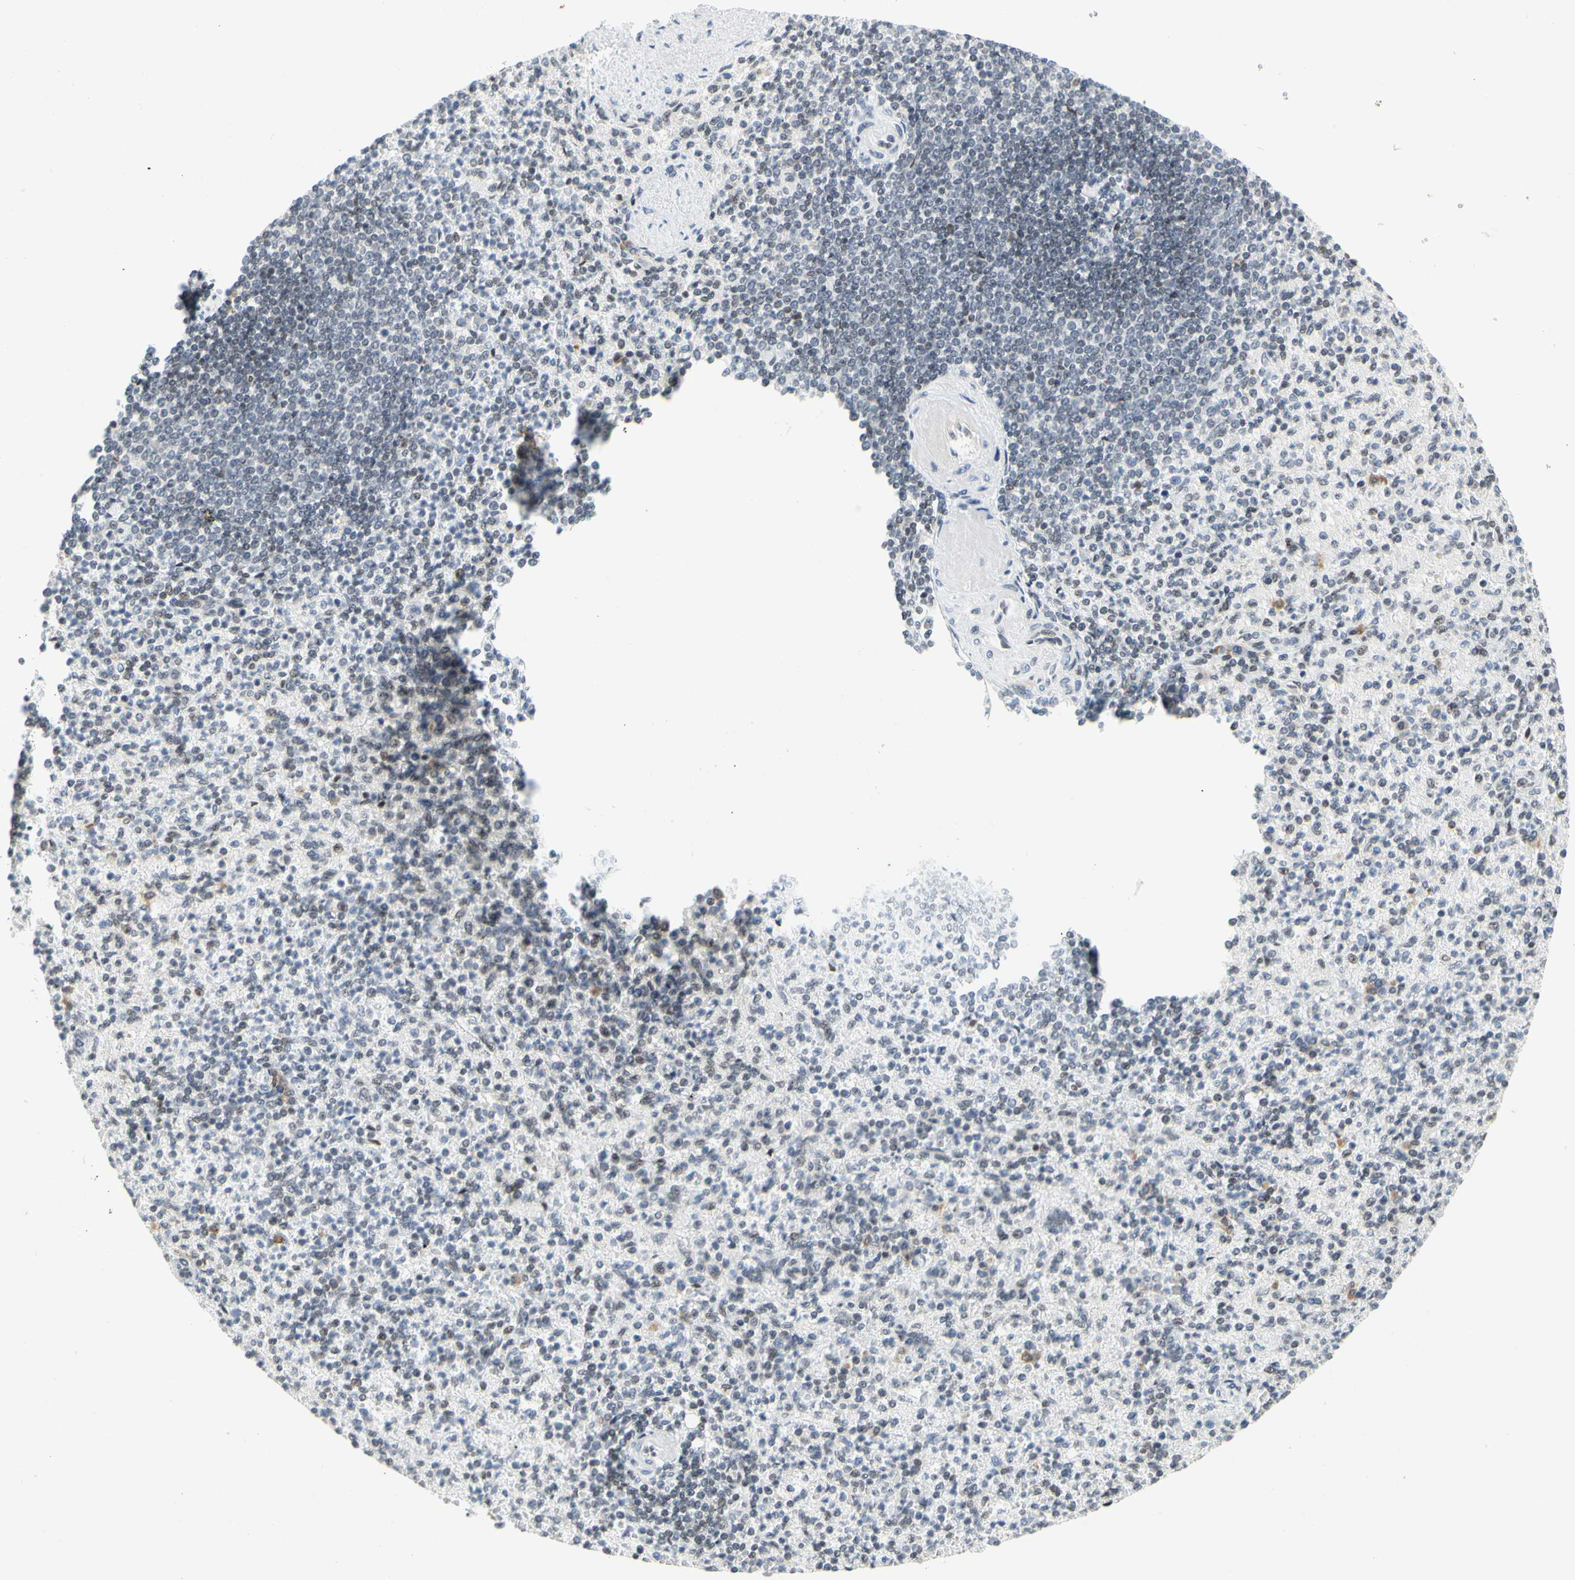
{"staining": {"intensity": "weak", "quantity": "<25%", "location": "nuclear"}, "tissue": "spleen", "cell_type": "Cells in red pulp", "image_type": "normal", "snomed": [{"axis": "morphology", "description": "Normal tissue, NOS"}, {"axis": "topography", "description": "Spleen"}], "caption": "A high-resolution image shows immunohistochemistry (IHC) staining of benign spleen, which displays no significant positivity in cells in red pulp. (IHC, brightfield microscopy, high magnification).", "gene": "ZSCAN16", "patient": {"sex": "female", "age": 74}}